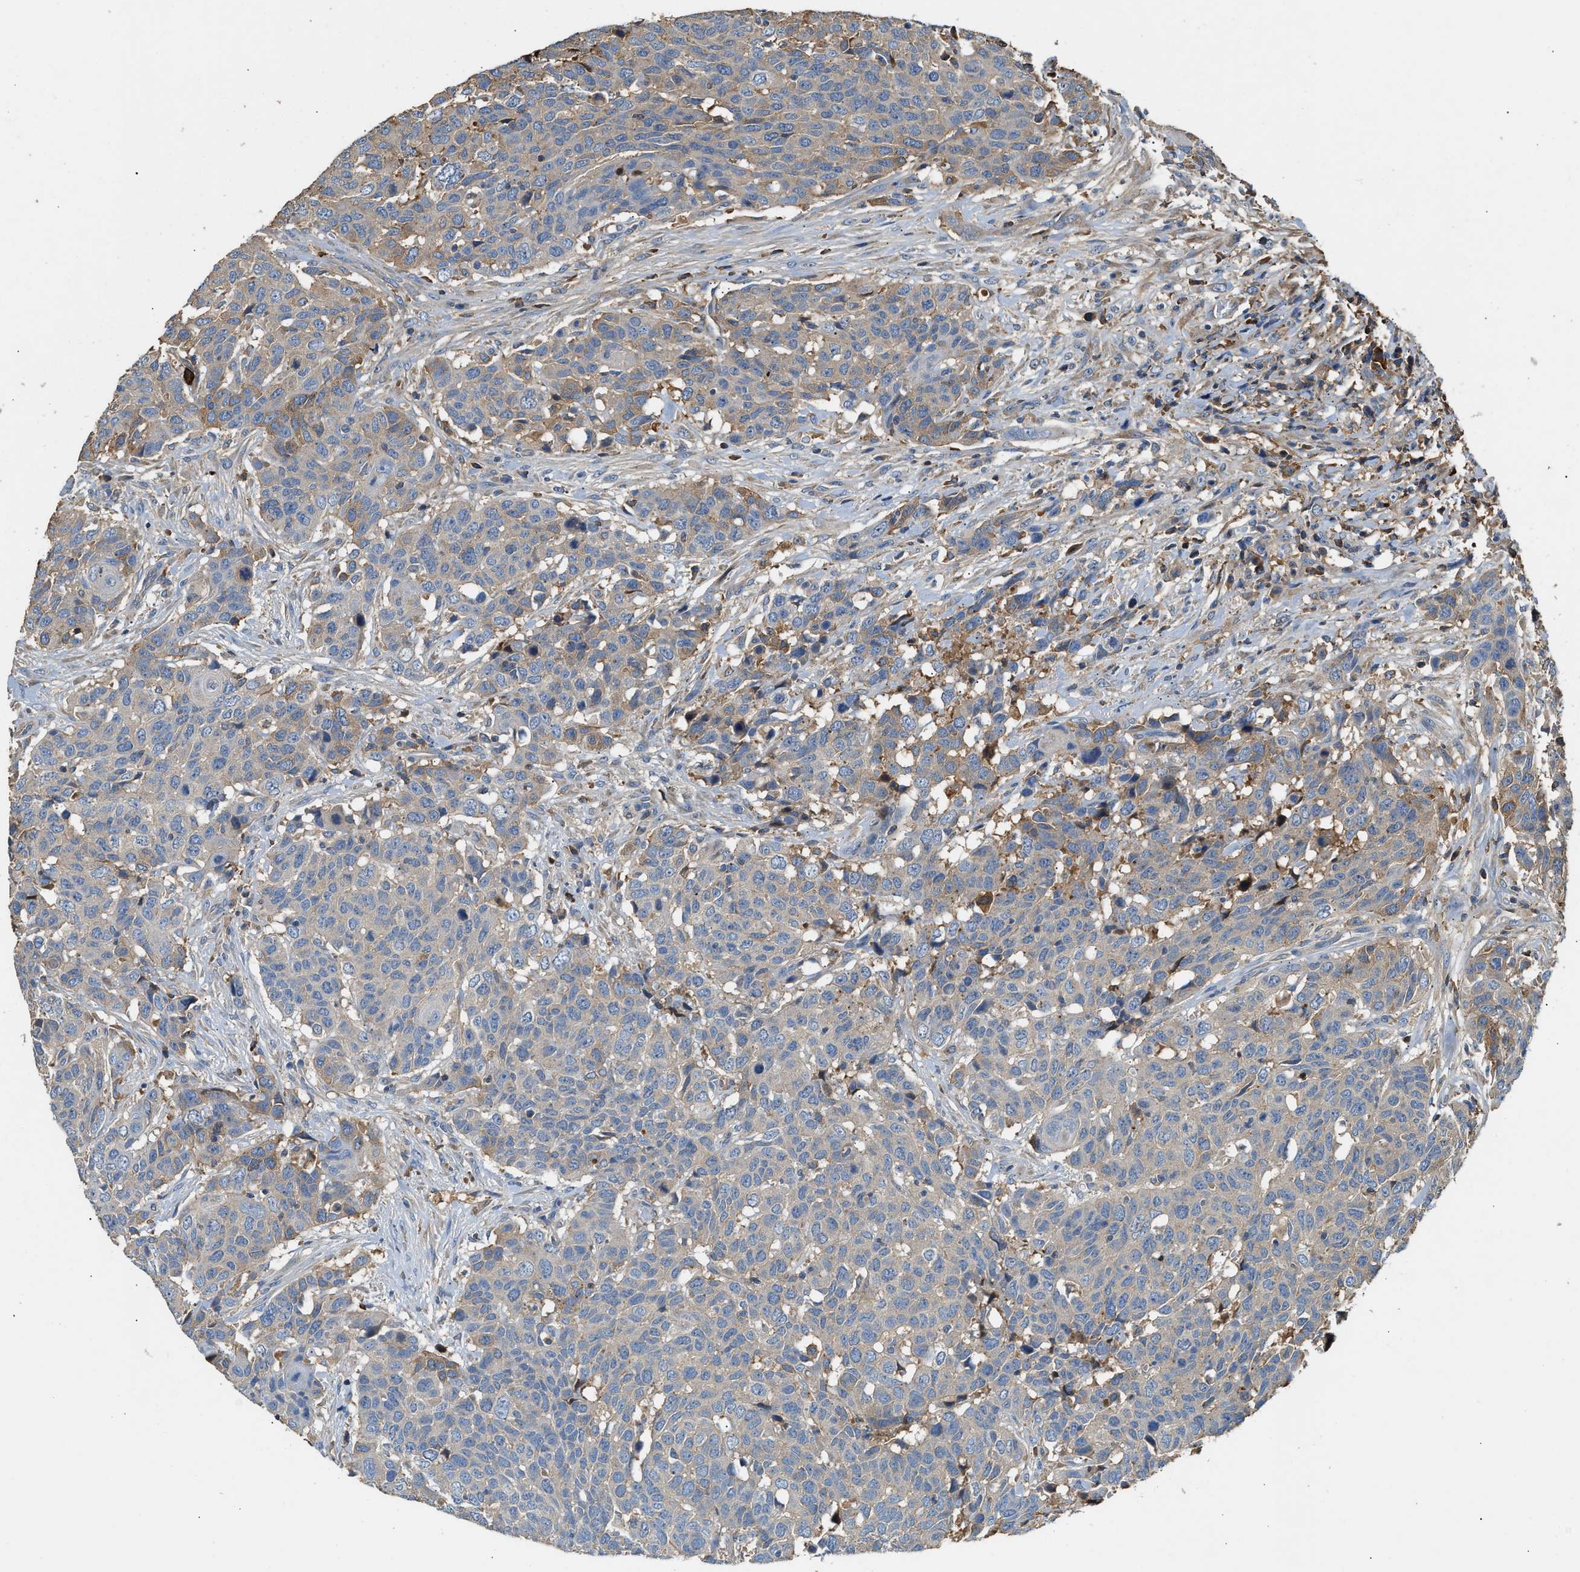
{"staining": {"intensity": "moderate", "quantity": "<25%", "location": "cytoplasmic/membranous"}, "tissue": "head and neck cancer", "cell_type": "Tumor cells", "image_type": "cancer", "snomed": [{"axis": "morphology", "description": "Squamous cell carcinoma, NOS"}, {"axis": "topography", "description": "Head-Neck"}], "caption": "Immunohistochemistry image of squamous cell carcinoma (head and neck) stained for a protein (brown), which demonstrates low levels of moderate cytoplasmic/membranous staining in approximately <25% of tumor cells.", "gene": "TMEM268", "patient": {"sex": "male", "age": 66}}